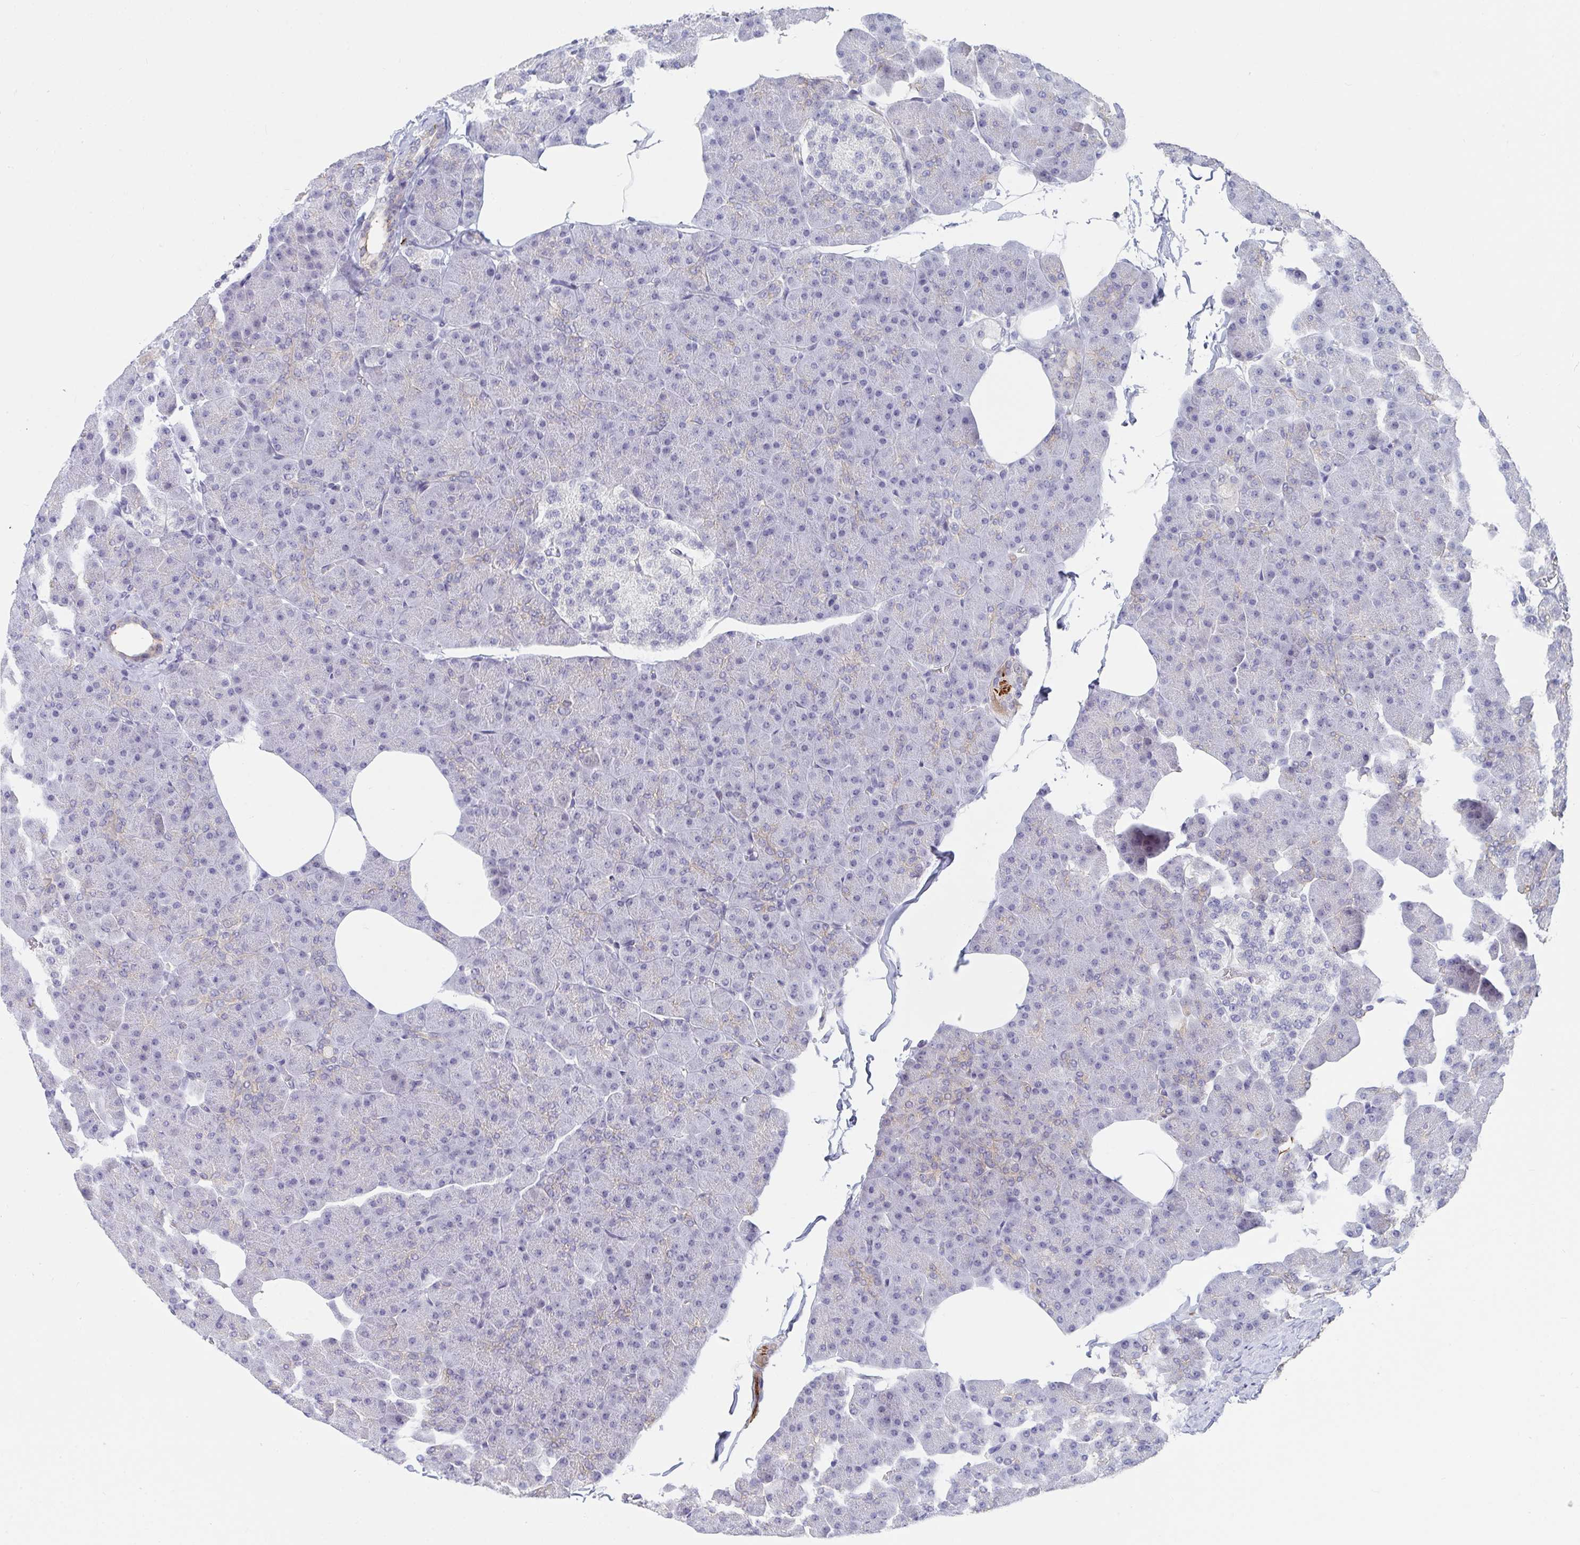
{"staining": {"intensity": "negative", "quantity": "none", "location": "none"}, "tissue": "pancreas", "cell_type": "Exocrine glandular cells", "image_type": "normal", "snomed": [{"axis": "morphology", "description": "Normal tissue, NOS"}, {"axis": "topography", "description": "Pancreas"}], "caption": "Protein analysis of normal pancreas exhibits no significant staining in exocrine glandular cells. (DAB (3,3'-diaminobenzidine) immunohistochemistry visualized using brightfield microscopy, high magnification).", "gene": "FAM156A", "patient": {"sex": "male", "age": 35}}